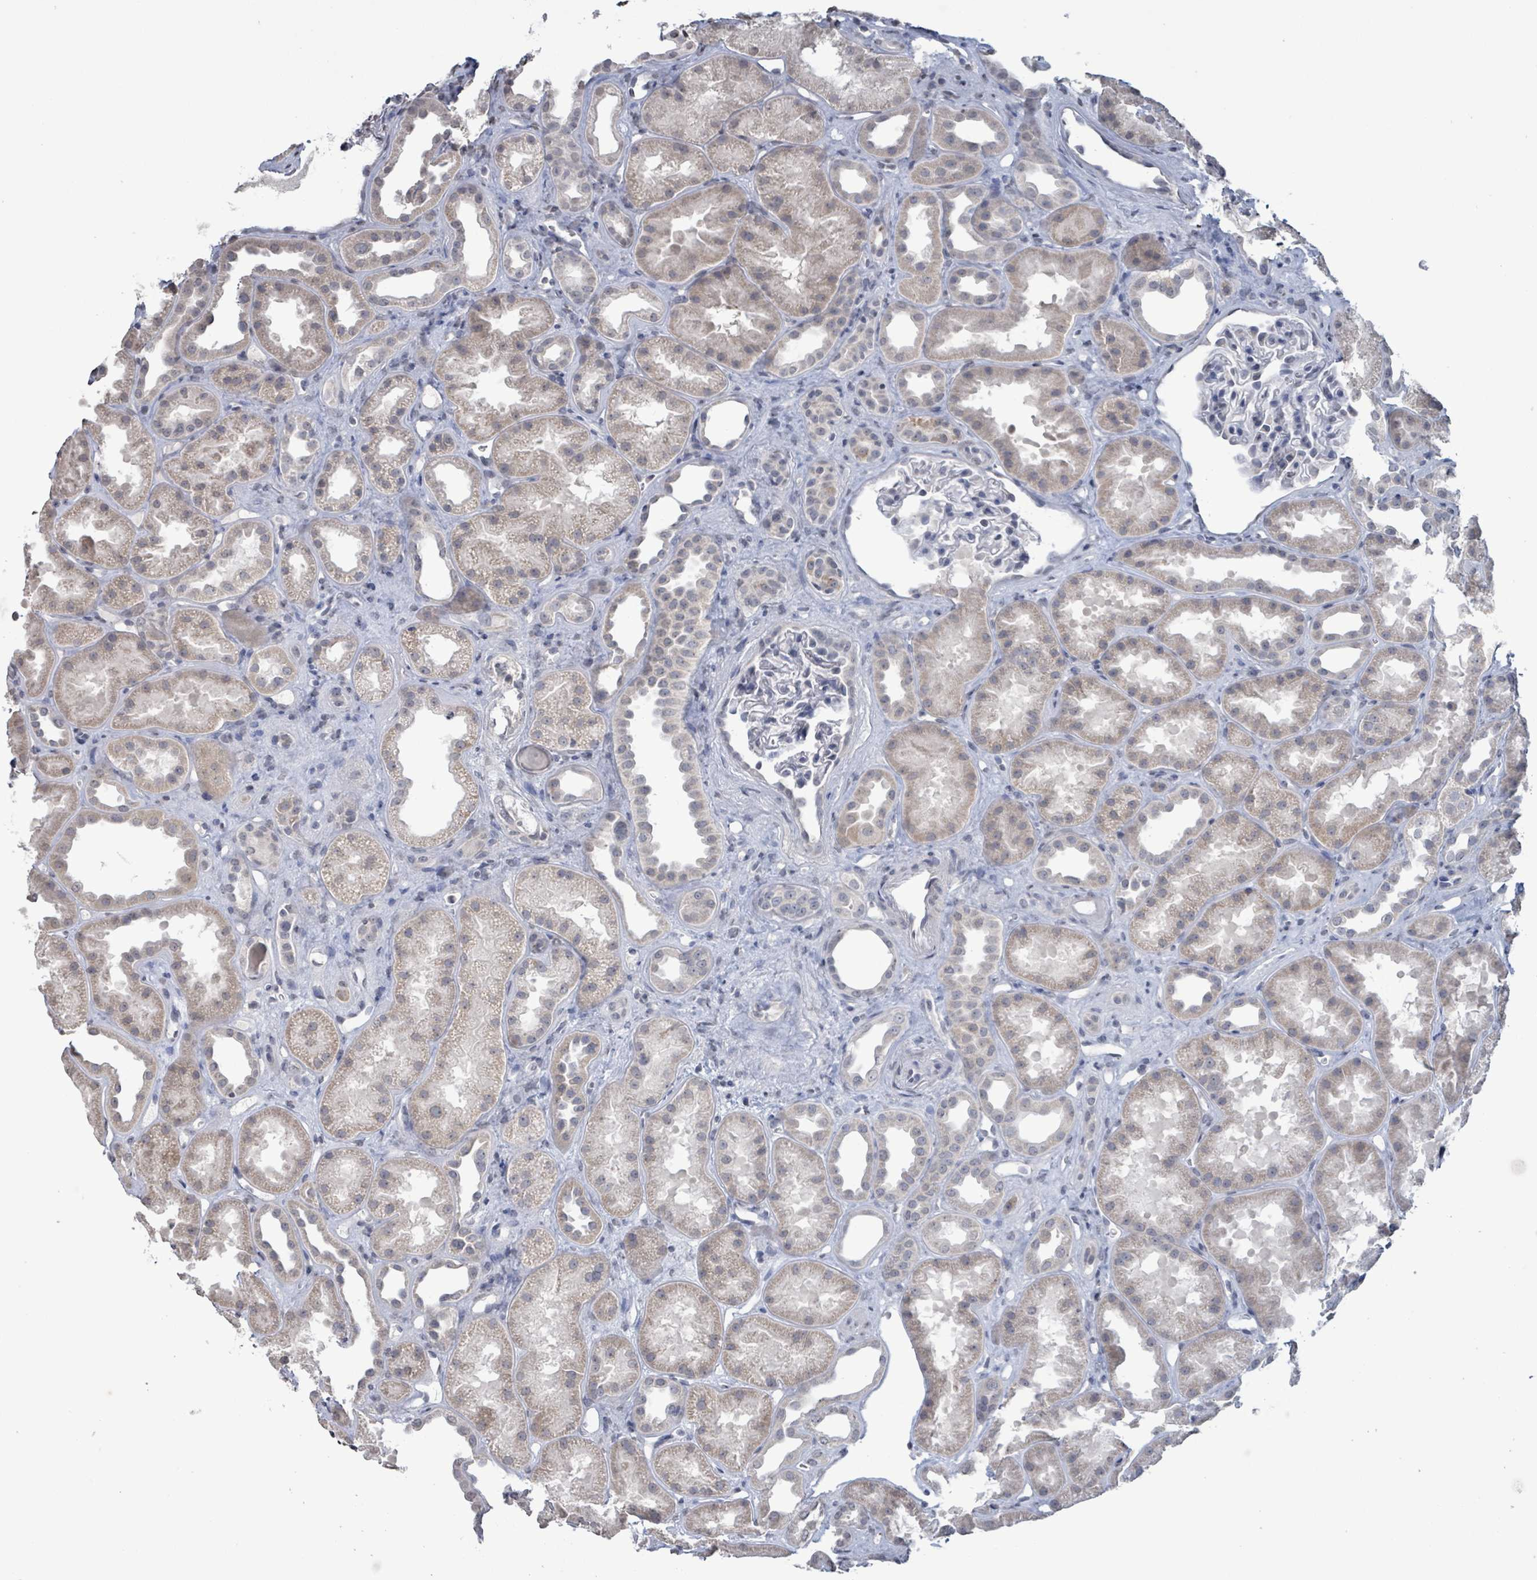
{"staining": {"intensity": "negative", "quantity": "none", "location": "none"}, "tissue": "kidney", "cell_type": "Cells in glomeruli", "image_type": "normal", "snomed": [{"axis": "morphology", "description": "Normal tissue, NOS"}, {"axis": "topography", "description": "Kidney"}], "caption": "A high-resolution histopathology image shows IHC staining of normal kidney, which exhibits no significant positivity in cells in glomeruli.", "gene": "CA9", "patient": {"sex": "male", "age": 61}}